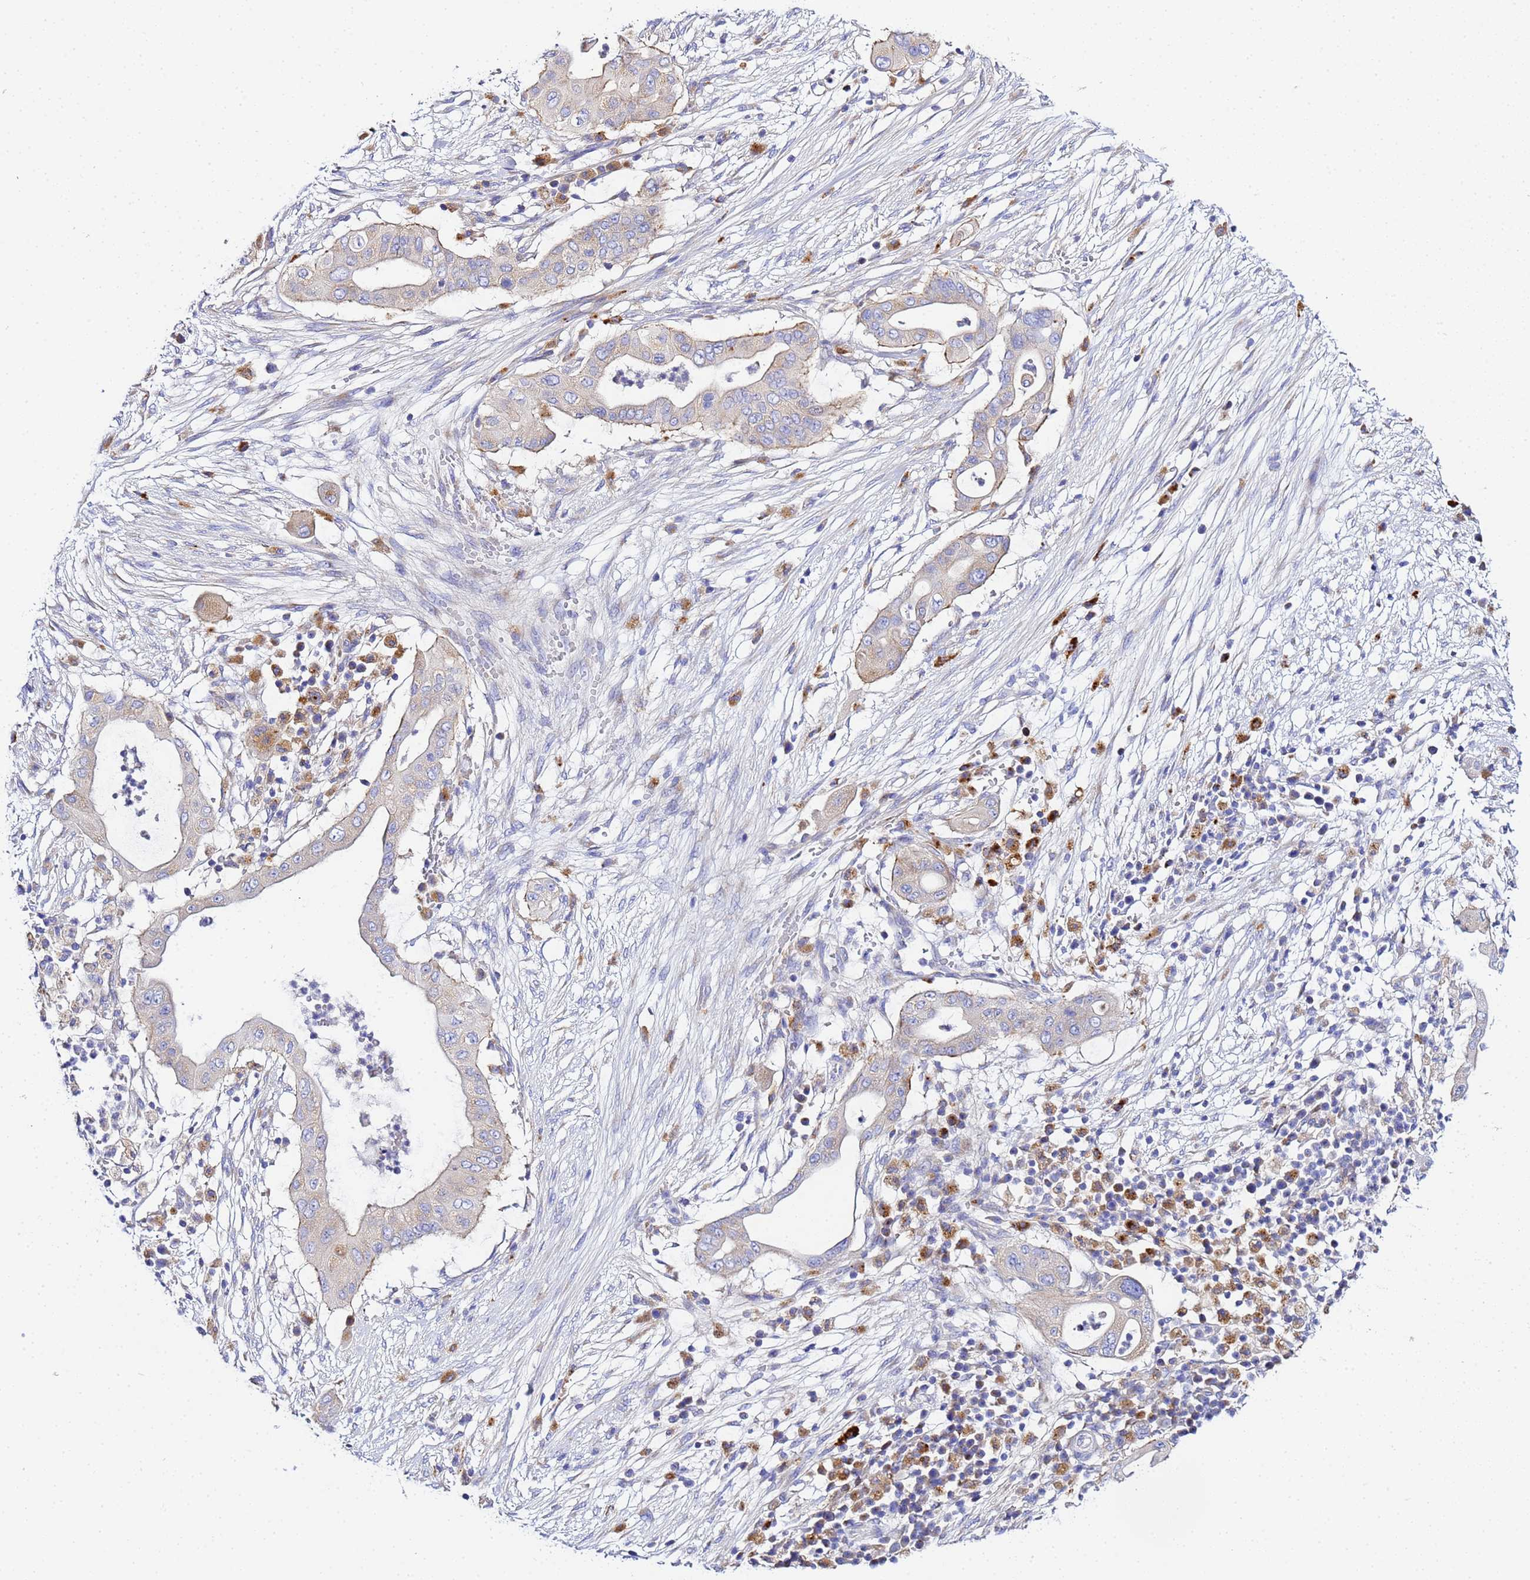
{"staining": {"intensity": "weak", "quantity": "<25%", "location": "cytoplasmic/membranous"}, "tissue": "pancreatic cancer", "cell_type": "Tumor cells", "image_type": "cancer", "snomed": [{"axis": "morphology", "description": "Adenocarcinoma, NOS"}, {"axis": "topography", "description": "Pancreas"}], "caption": "A histopathology image of human adenocarcinoma (pancreatic) is negative for staining in tumor cells.", "gene": "VTI1B", "patient": {"sex": "male", "age": 68}}